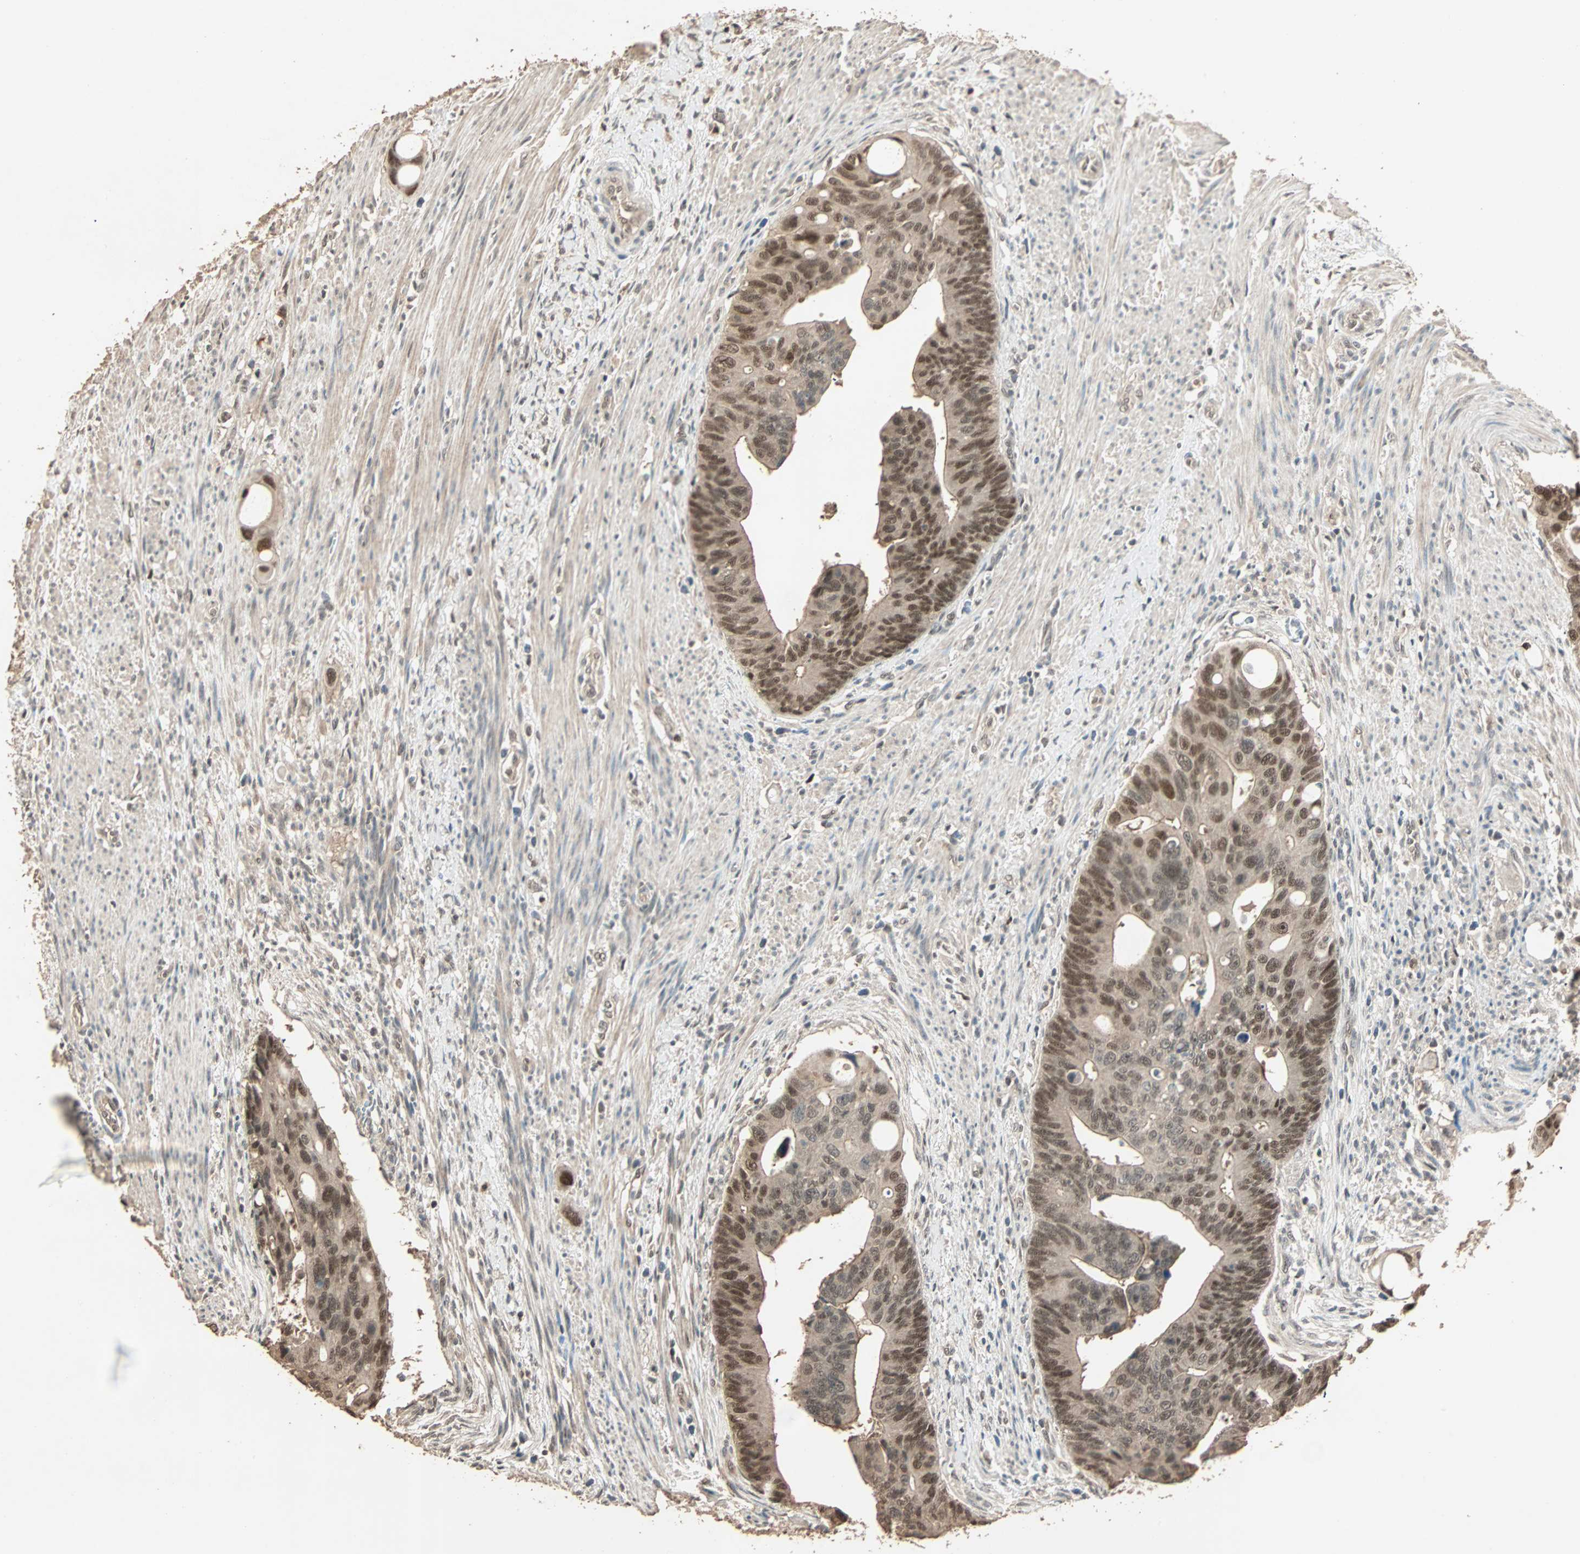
{"staining": {"intensity": "moderate", "quantity": ">75%", "location": "cytoplasmic/membranous,nuclear"}, "tissue": "colorectal cancer", "cell_type": "Tumor cells", "image_type": "cancer", "snomed": [{"axis": "morphology", "description": "Adenocarcinoma, NOS"}, {"axis": "topography", "description": "Colon"}], "caption": "Immunohistochemical staining of human colorectal cancer (adenocarcinoma) reveals moderate cytoplasmic/membranous and nuclear protein expression in approximately >75% of tumor cells.", "gene": "ZBTB33", "patient": {"sex": "female", "age": 57}}